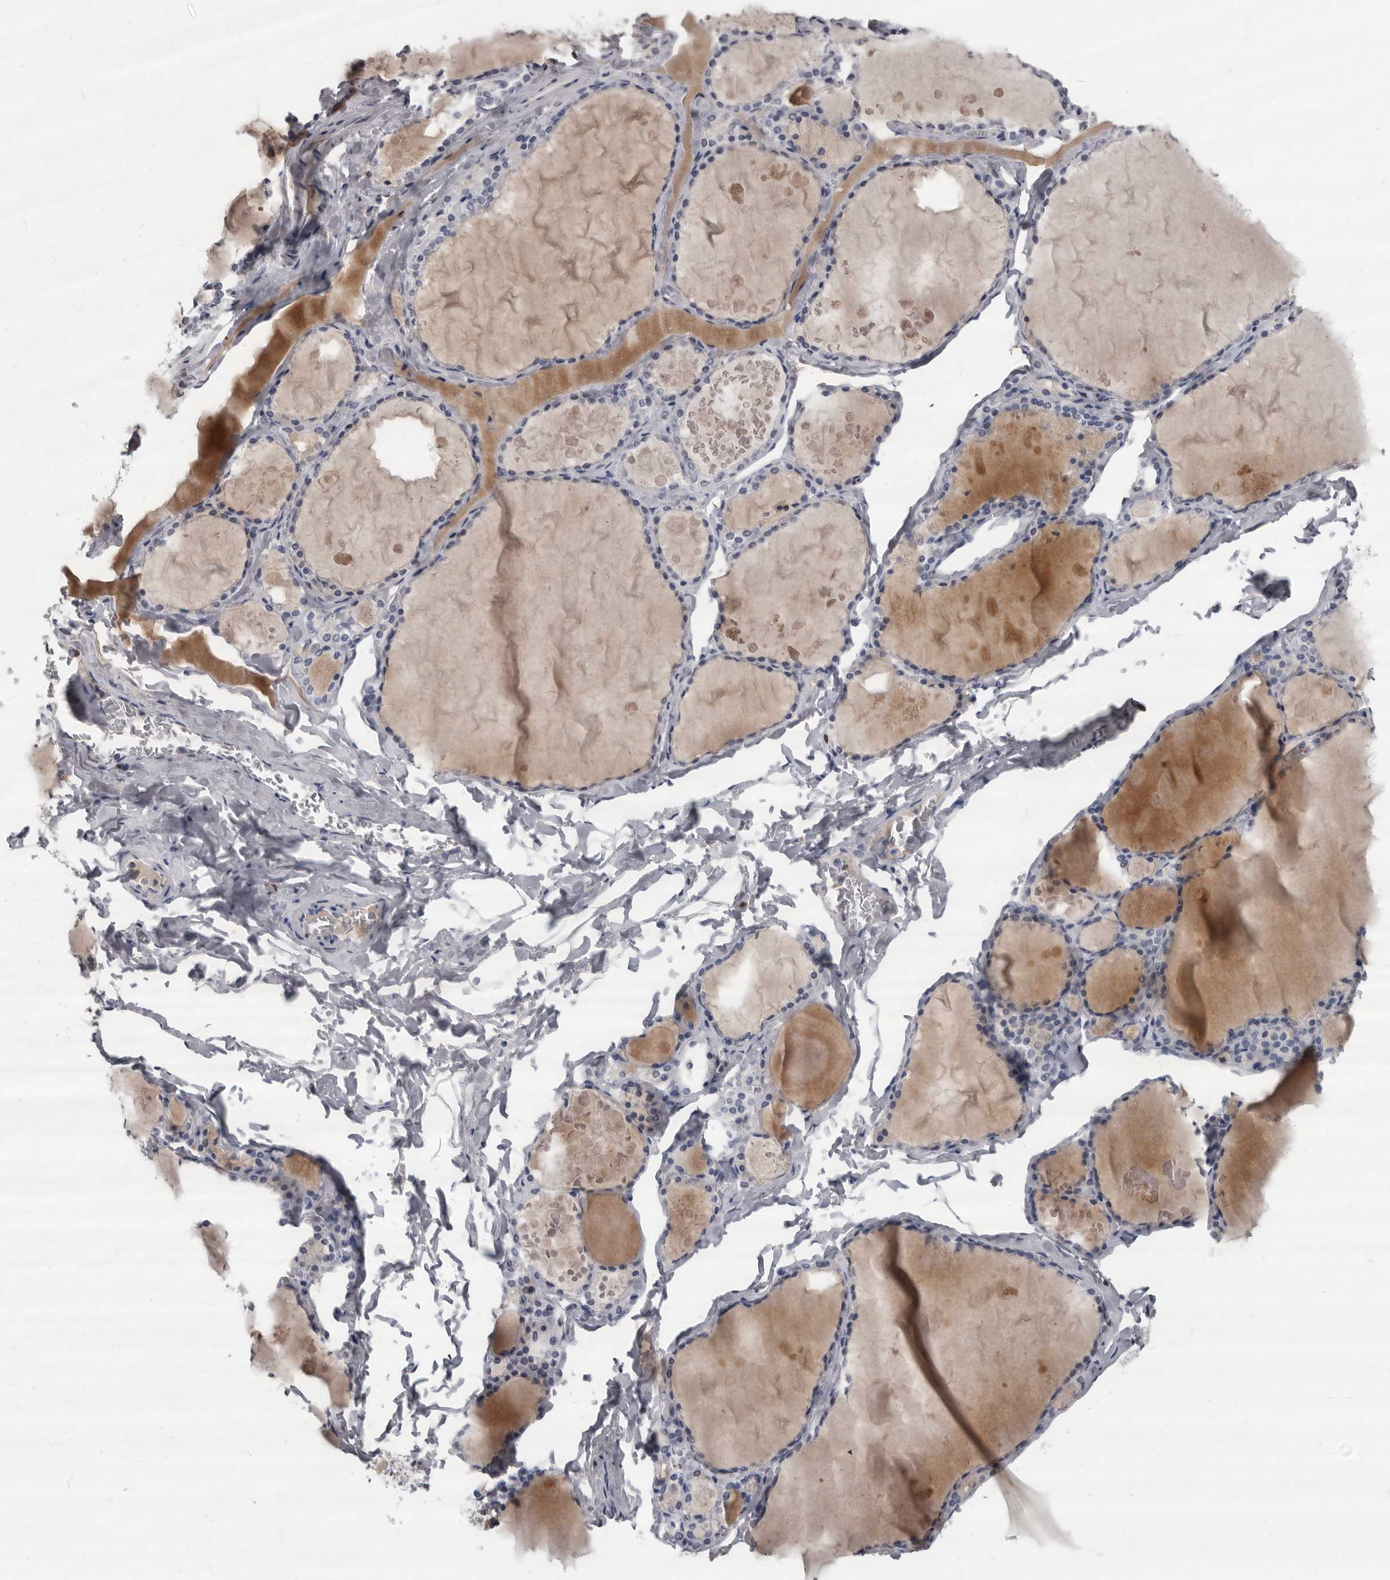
{"staining": {"intensity": "negative", "quantity": "none", "location": "none"}, "tissue": "thyroid gland", "cell_type": "Glandular cells", "image_type": "normal", "snomed": [{"axis": "morphology", "description": "Normal tissue, NOS"}, {"axis": "topography", "description": "Thyroid gland"}], "caption": "IHC of benign thyroid gland exhibits no expression in glandular cells.", "gene": "GZMH", "patient": {"sex": "male", "age": 56}}